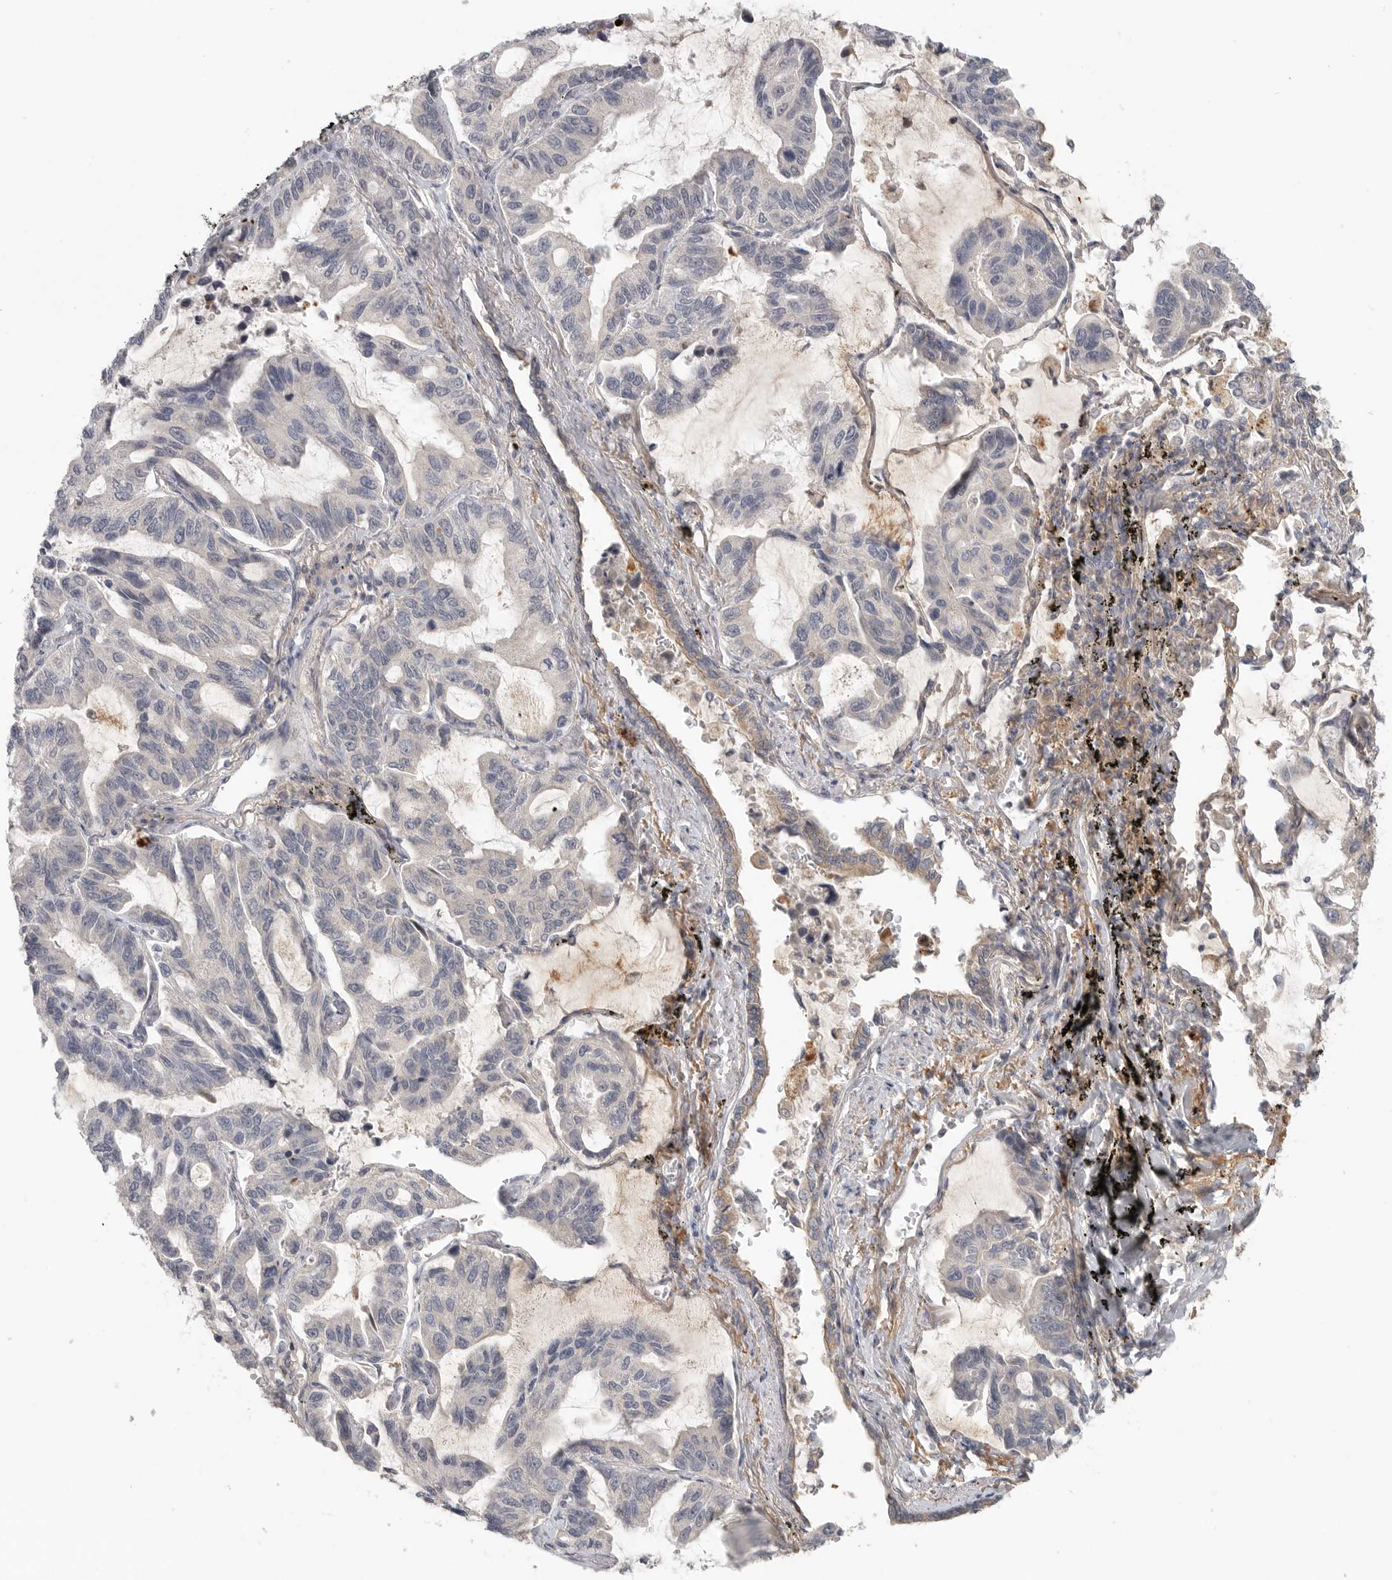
{"staining": {"intensity": "negative", "quantity": "none", "location": "none"}, "tissue": "lung cancer", "cell_type": "Tumor cells", "image_type": "cancer", "snomed": [{"axis": "morphology", "description": "Adenocarcinoma, NOS"}, {"axis": "topography", "description": "Lung"}], "caption": "Immunohistochemistry (IHC) photomicrograph of neoplastic tissue: lung cancer (adenocarcinoma) stained with DAB demonstrates no significant protein positivity in tumor cells.", "gene": "HDAC6", "patient": {"sex": "male", "age": 64}}